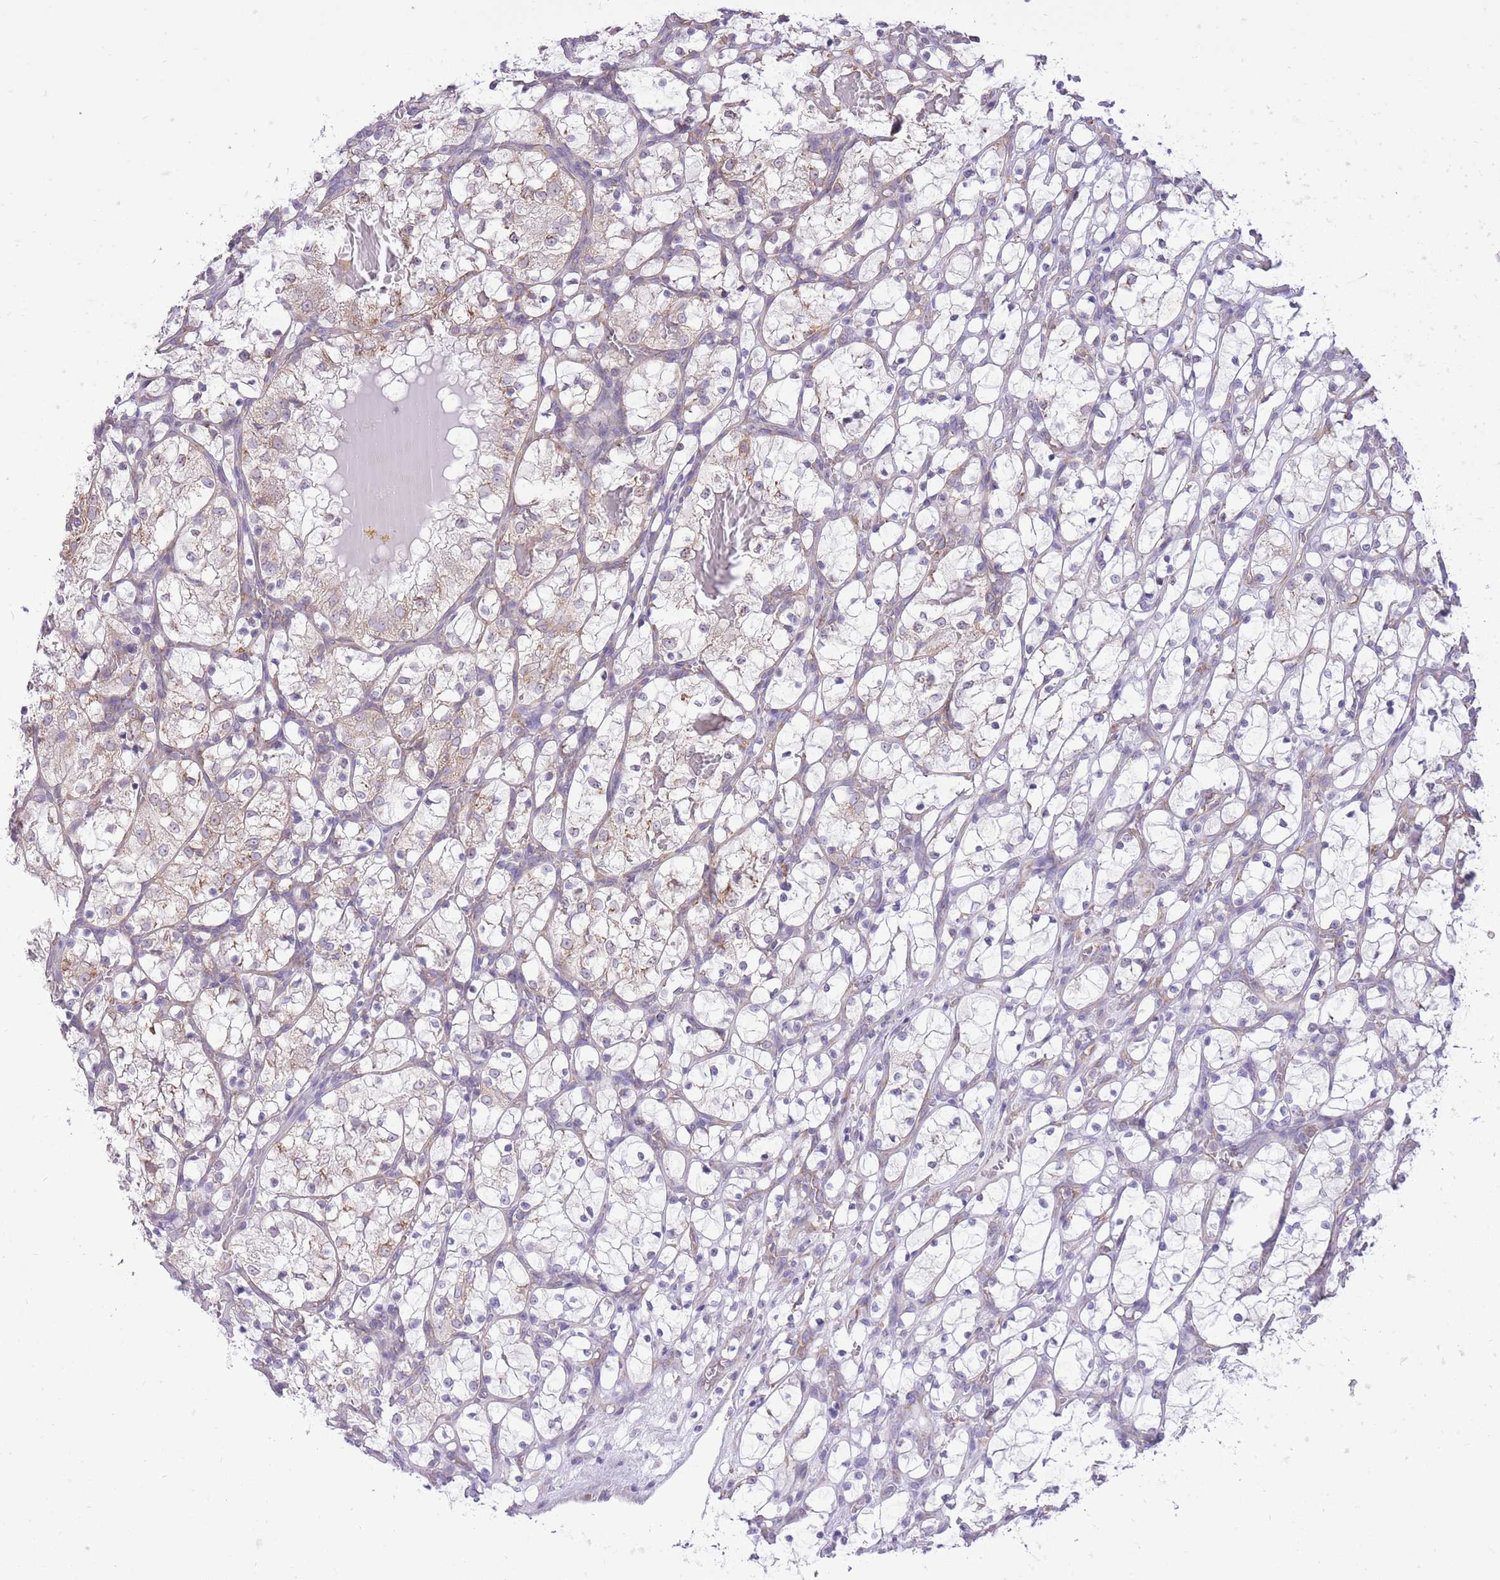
{"staining": {"intensity": "weak", "quantity": "<25%", "location": "cytoplasmic/membranous"}, "tissue": "renal cancer", "cell_type": "Tumor cells", "image_type": "cancer", "snomed": [{"axis": "morphology", "description": "Adenocarcinoma, NOS"}, {"axis": "topography", "description": "Kidney"}], "caption": "This is an IHC image of adenocarcinoma (renal). There is no positivity in tumor cells.", "gene": "ZNF501", "patient": {"sex": "female", "age": 69}}